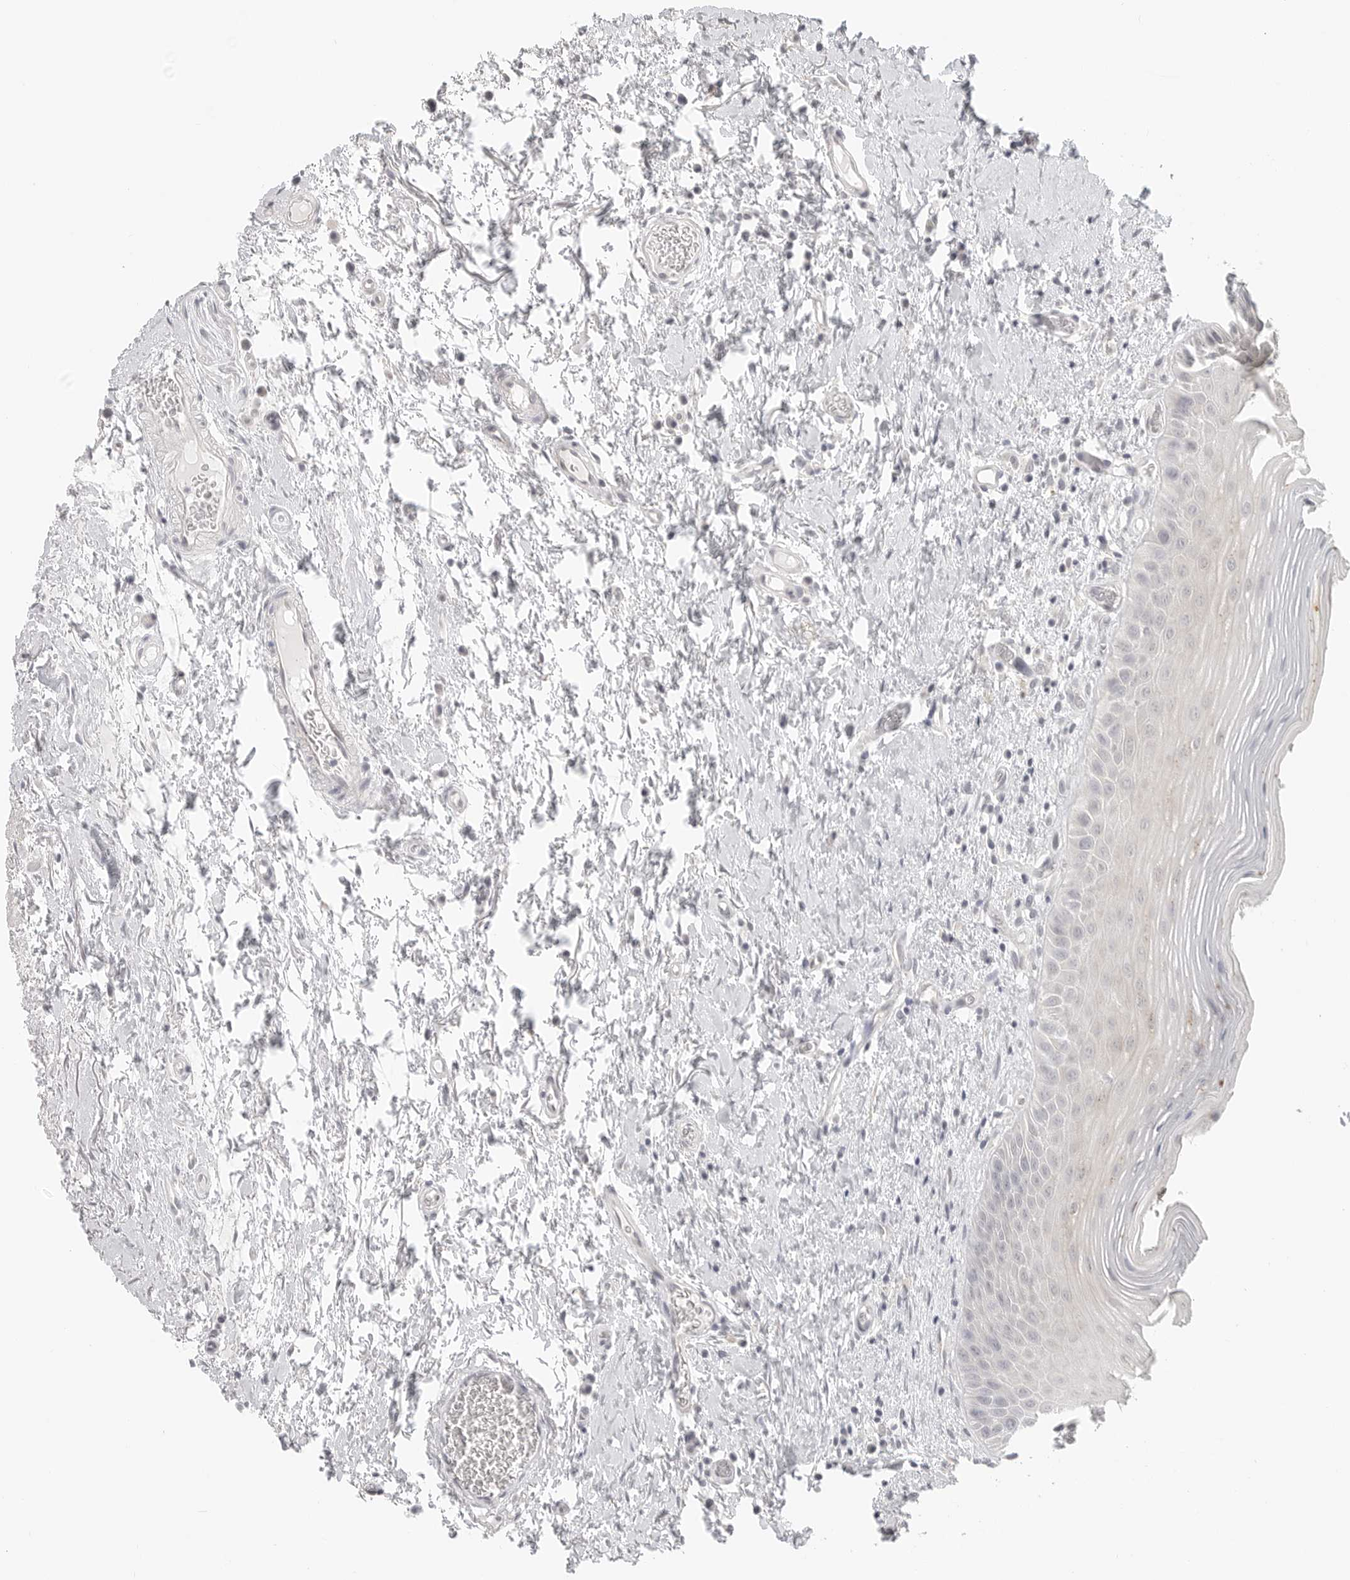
{"staining": {"intensity": "weak", "quantity": "<25%", "location": "cytoplasmic/membranous"}, "tissue": "oral mucosa", "cell_type": "Squamous epithelial cells", "image_type": "normal", "snomed": [{"axis": "morphology", "description": "Normal tissue, NOS"}, {"axis": "topography", "description": "Oral tissue"}], "caption": "Immunohistochemistry (IHC) micrograph of benign oral mucosa stained for a protein (brown), which shows no positivity in squamous epithelial cells.", "gene": "KLK11", "patient": {"sex": "male", "age": 82}}